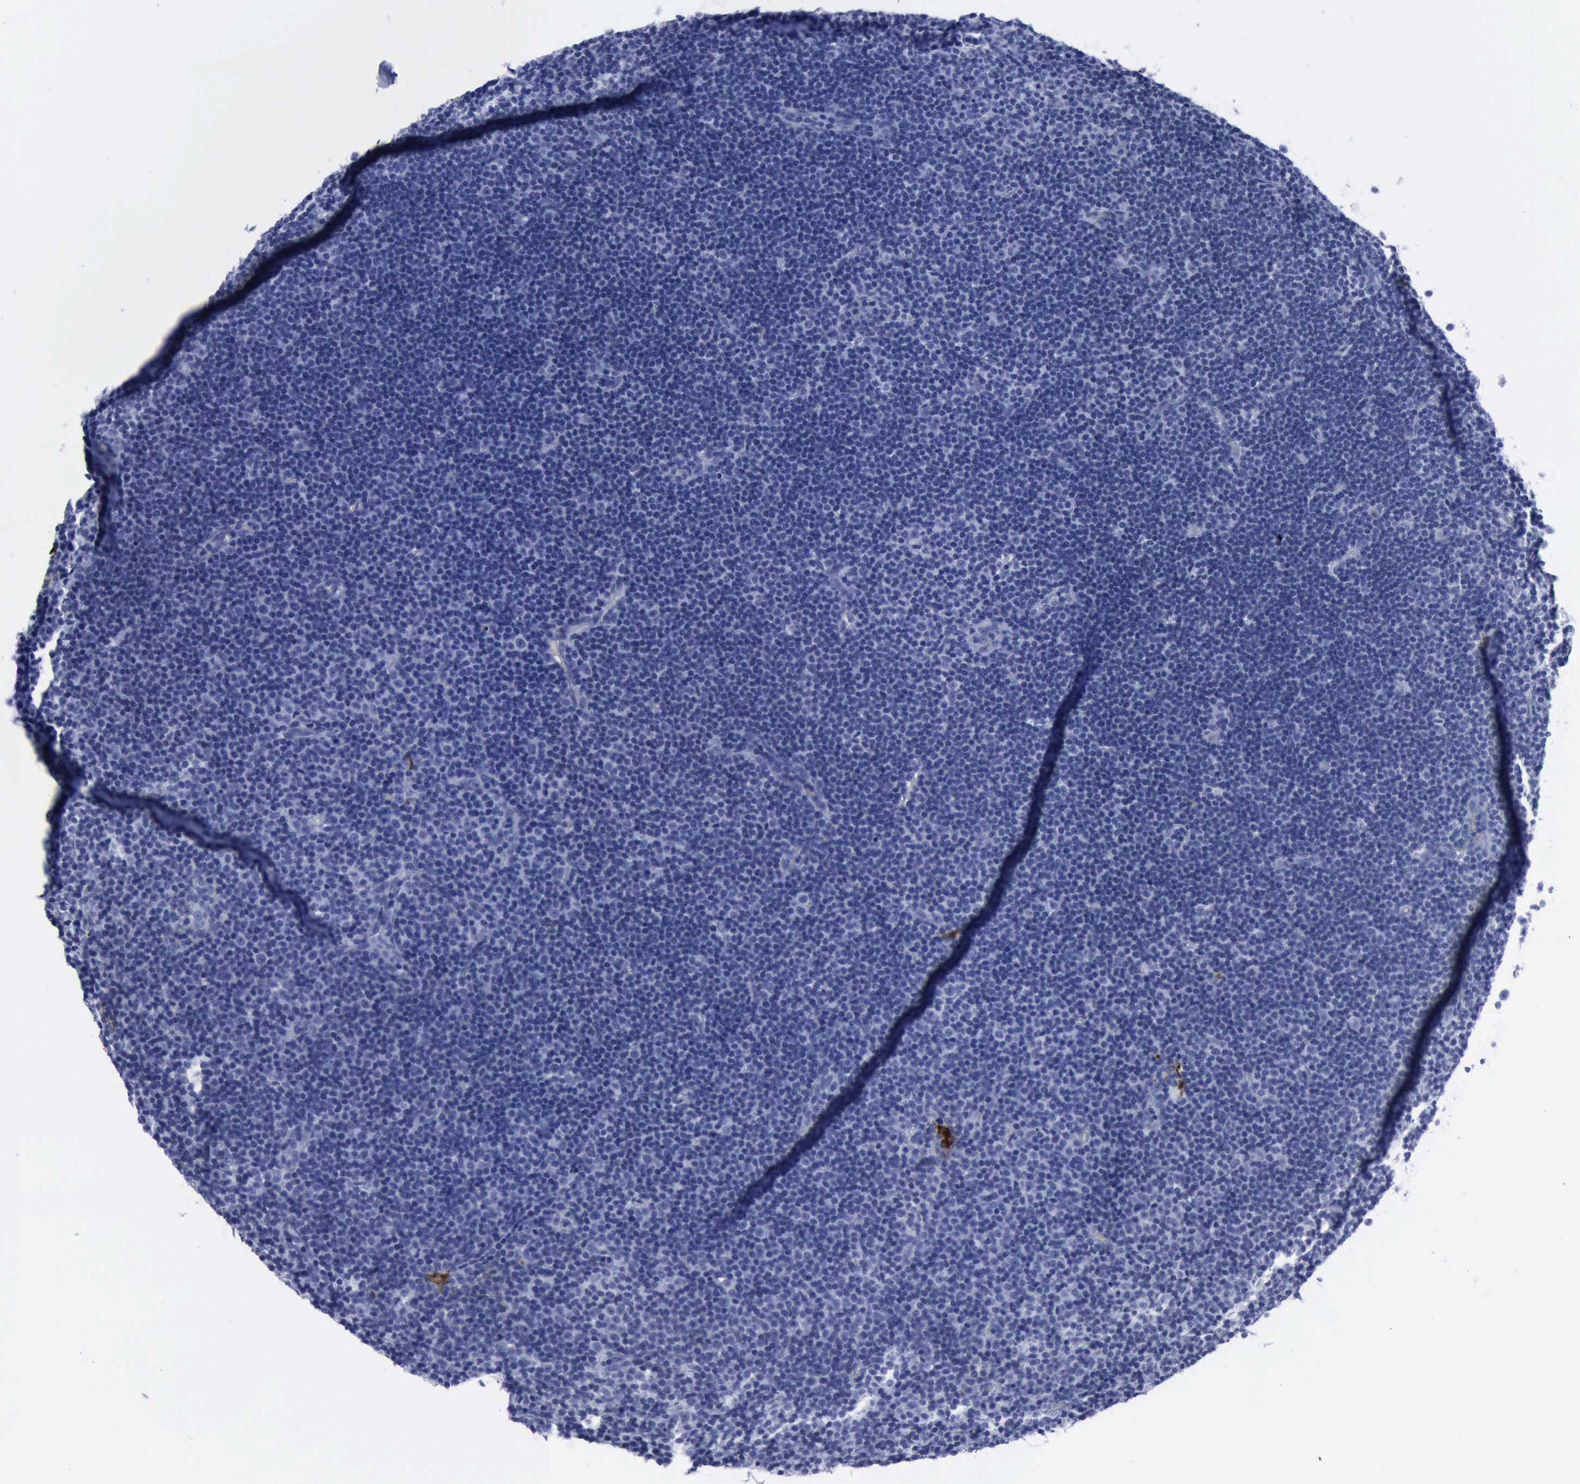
{"staining": {"intensity": "negative", "quantity": "none", "location": "none"}, "tissue": "lymphoma", "cell_type": "Tumor cells", "image_type": "cancer", "snomed": [{"axis": "morphology", "description": "Malignant lymphoma, non-Hodgkin's type, Low grade"}, {"axis": "topography", "description": "Lymph node"}], "caption": "Immunohistochemistry (IHC) photomicrograph of human malignant lymphoma, non-Hodgkin's type (low-grade) stained for a protein (brown), which shows no staining in tumor cells. The staining is performed using DAB (3,3'-diaminobenzidine) brown chromogen with nuclei counter-stained in using hematoxylin.", "gene": "CSTA", "patient": {"sex": "male", "age": 57}}